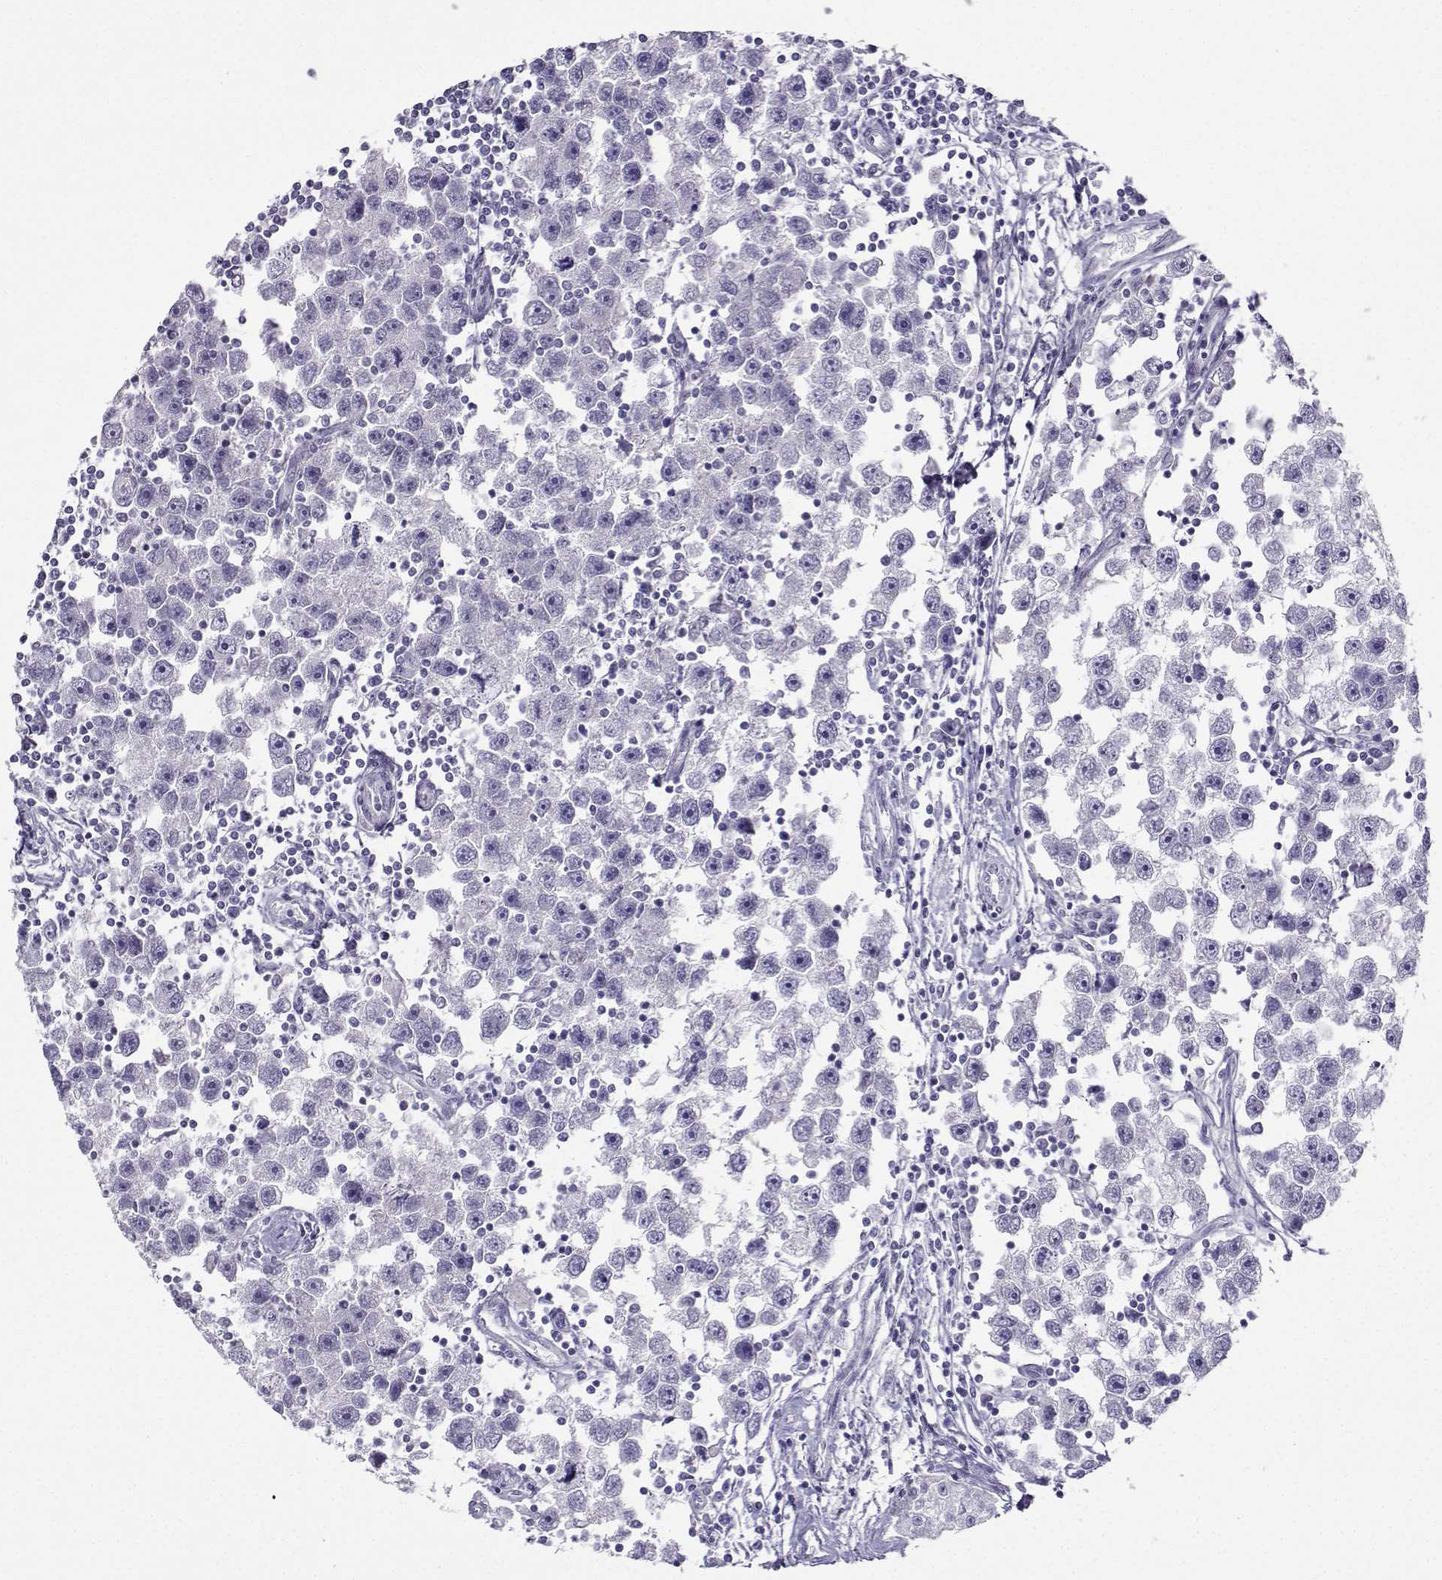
{"staining": {"intensity": "negative", "quantity": "none", "location": "none"}, "tissue": "testis cancer", "cell_type": "Tumor cells", "image_type": "cancer", "snomed": [{"axis": "morphology", "description": "Seminoma, NOS"}, {"axis": "topography", "description": "Testis"}], "caption": "Testis cancer (seminoma) stained for a protein using IHC reveals no positivity tumor cells.", "gene": "FBXO24", "patient": {"sex": "male", "age": 30}}